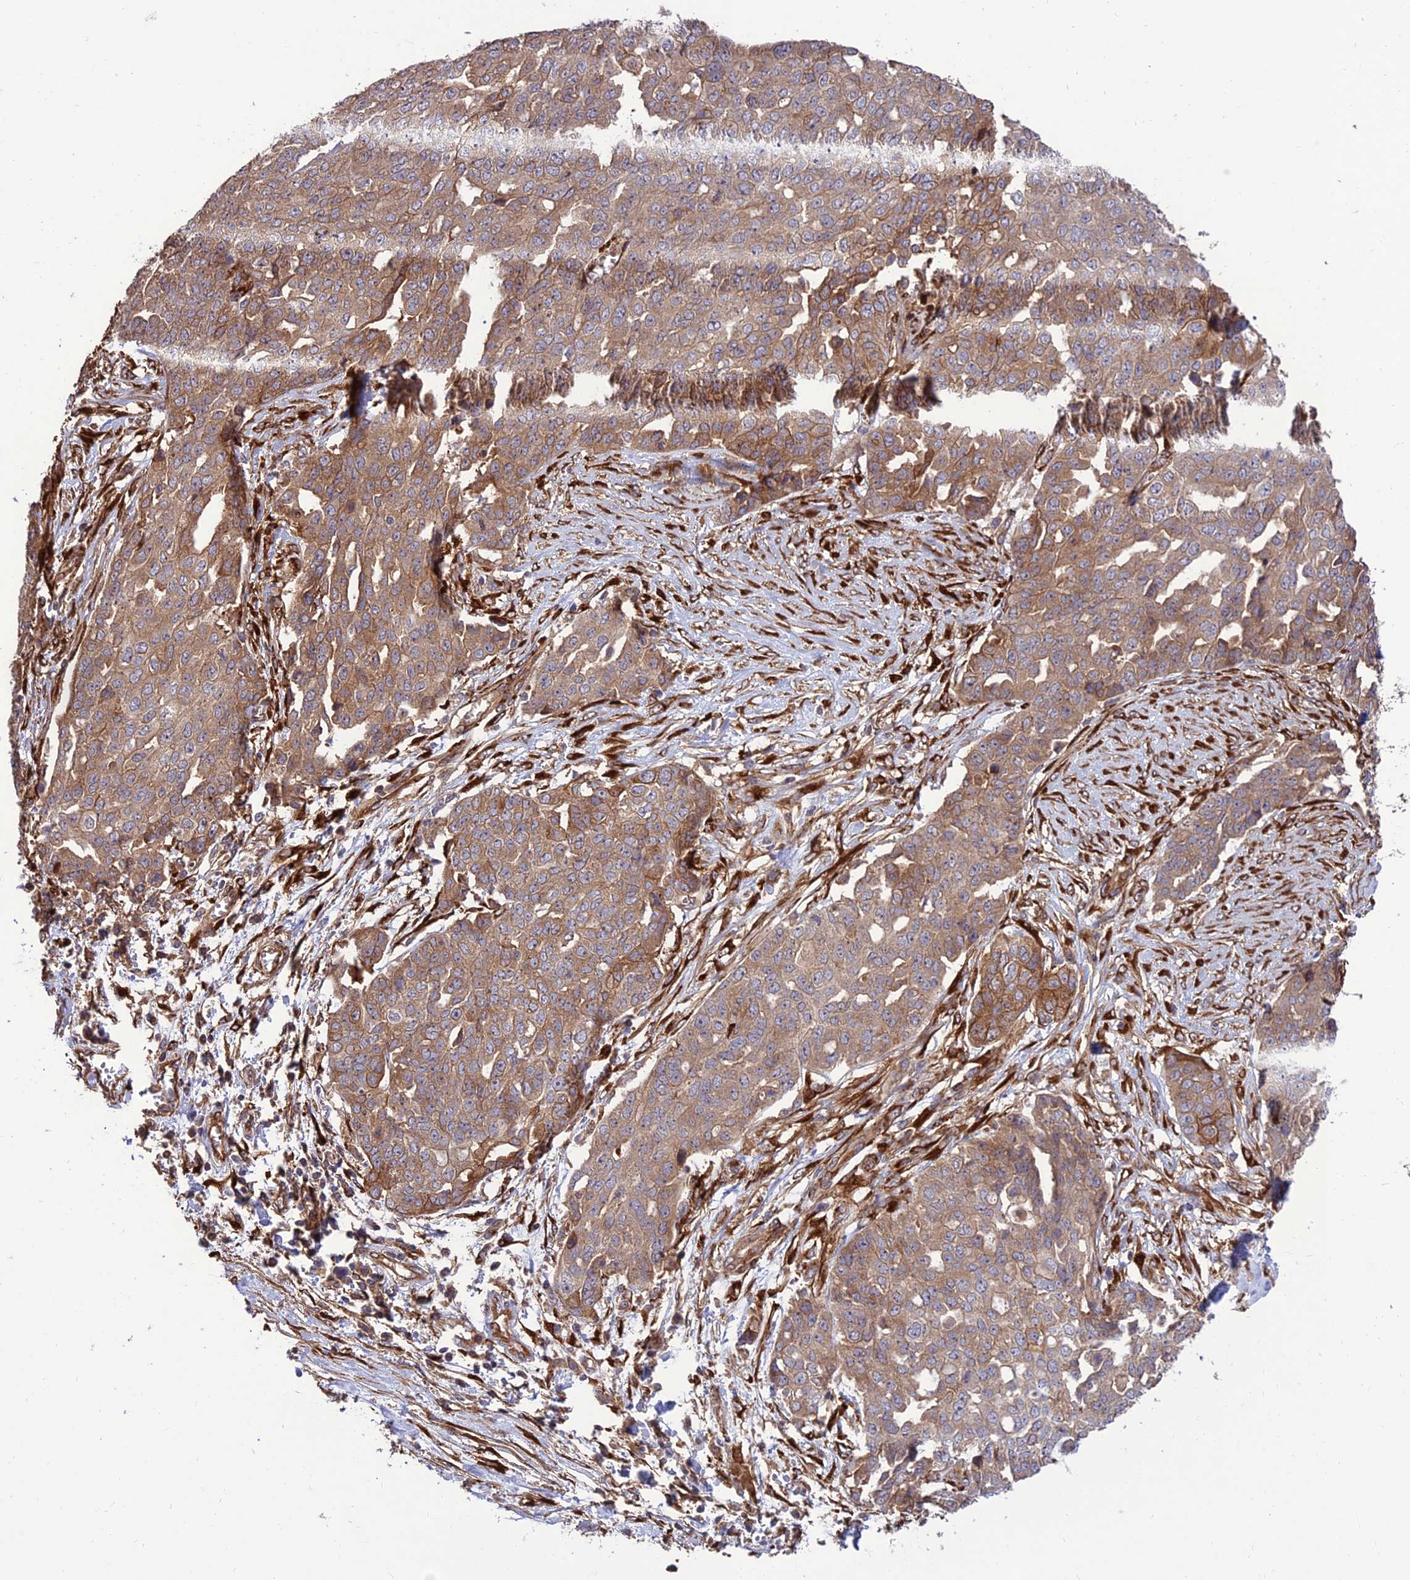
{"staining": {"intensity": "moderate", "quantity": ">75%", "location": "cytoplasmic/membranous"}, "tissue": "ovarian cancer", "cell_type": "Tumor cells", "image_type": "cancer", "snomed": [{"axis": "morphology", "description": "Cystadenocarcinoma, serous, NOS"}, {"axis": "topography", "description": "Soft tissue"}, {"axis": "topography", "description": "Ovary"}], "caption": "The image displays a brown stain indicating the presence of a protein in the cytoplasmic/membranous of tumor cells in ovarian cancer (serous cystadenocarcinoma).", "gene": "CRTAP", "patient": {"sex": "female", "age": 57}}